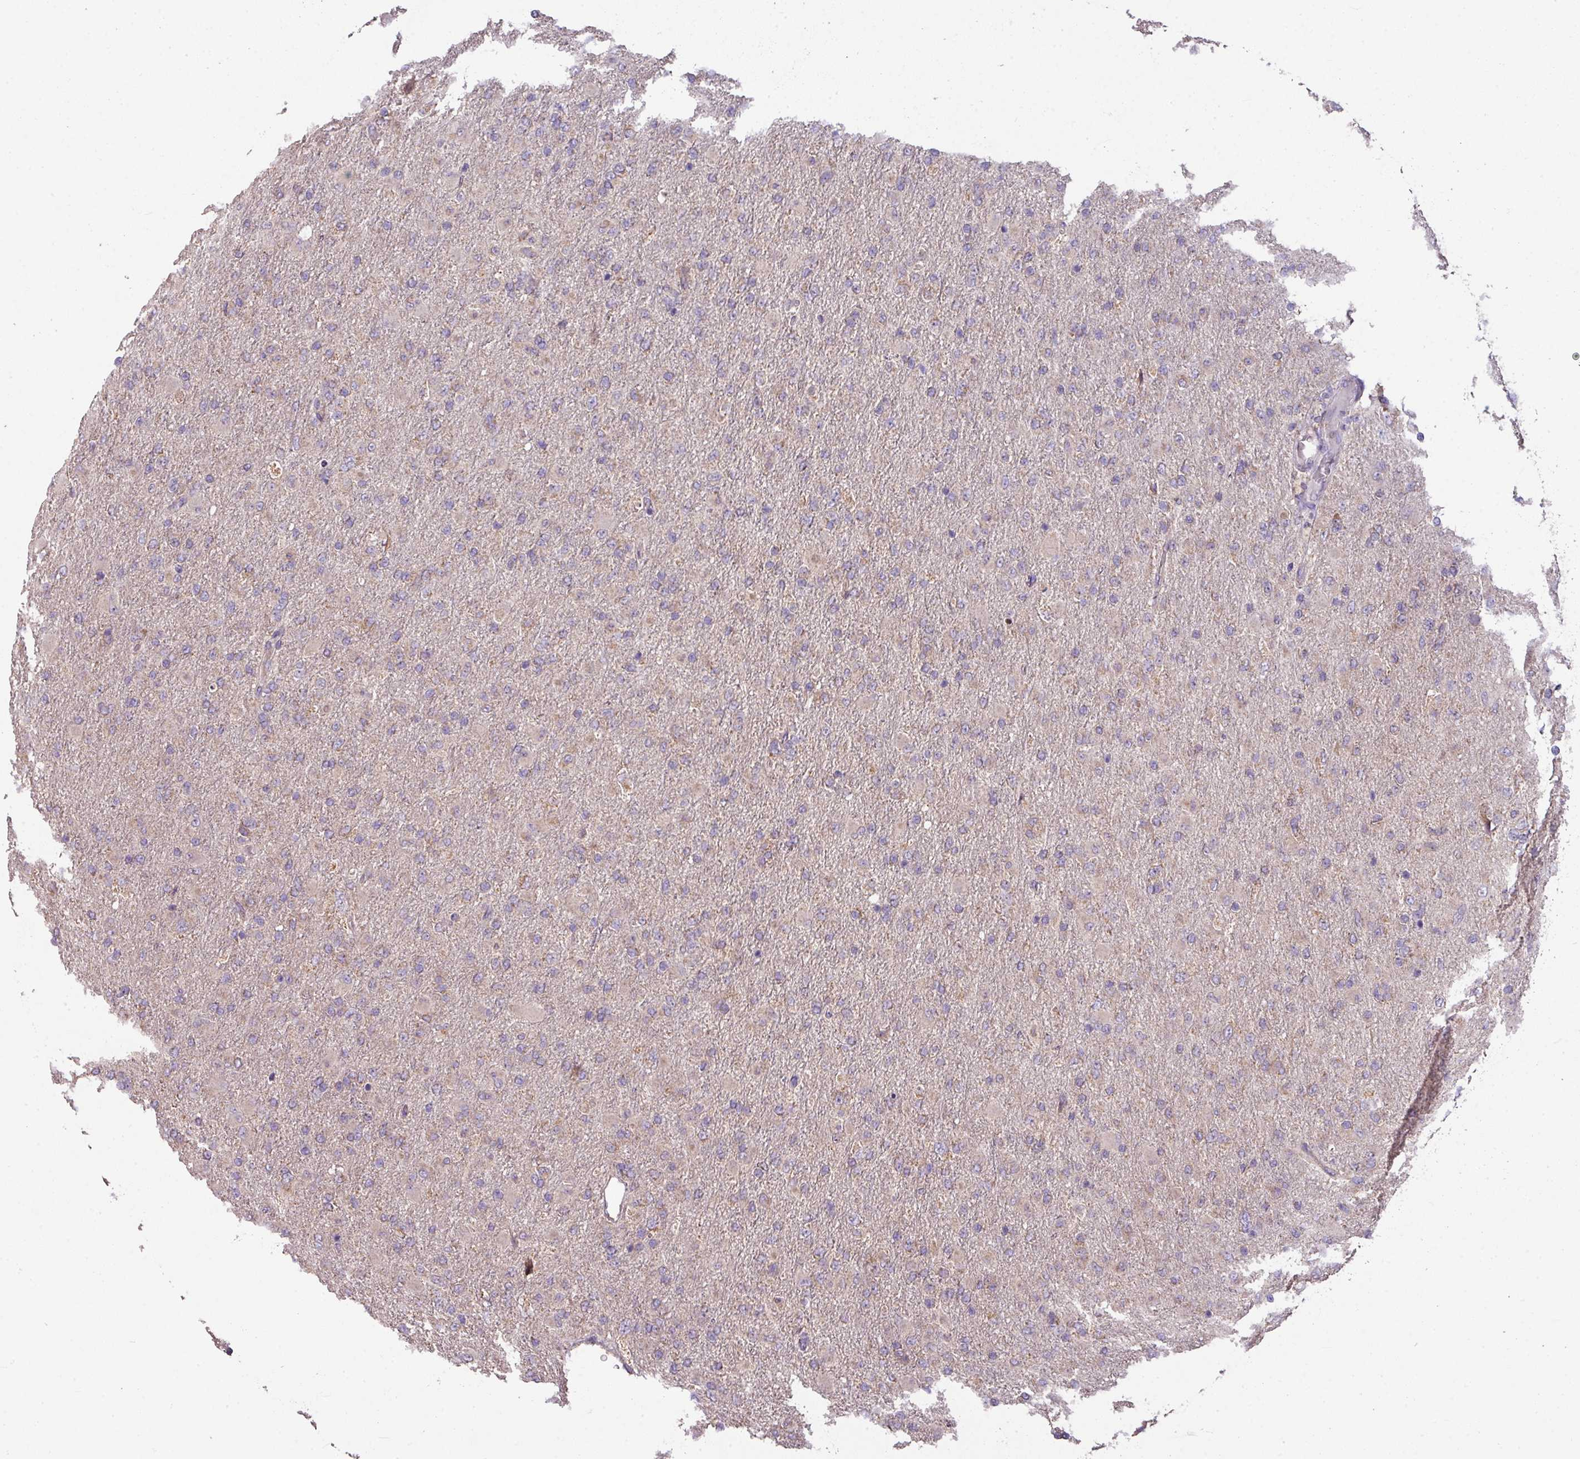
{"staining": {"intensity": "negative", "quantity": "none", "location": "none"}, "tissue": "glioma", "cell_type": "Tumor cells", "image_type": "cancer", "snomed": [{"axis": "morphology", "description": "Glioma, malignant, Low grade"}, {"axis": "topography", "description": "Brain"}], "caption": "Immunohistochemical staining of glioma displays no significant expression in tumor cells. Brightfield microscopy of IHC stained with DAB (brown) and hematoxylin (blue), captured at high magnification.", "gene": "PALS2", "patient": {"sex": "male", "age": 65}}